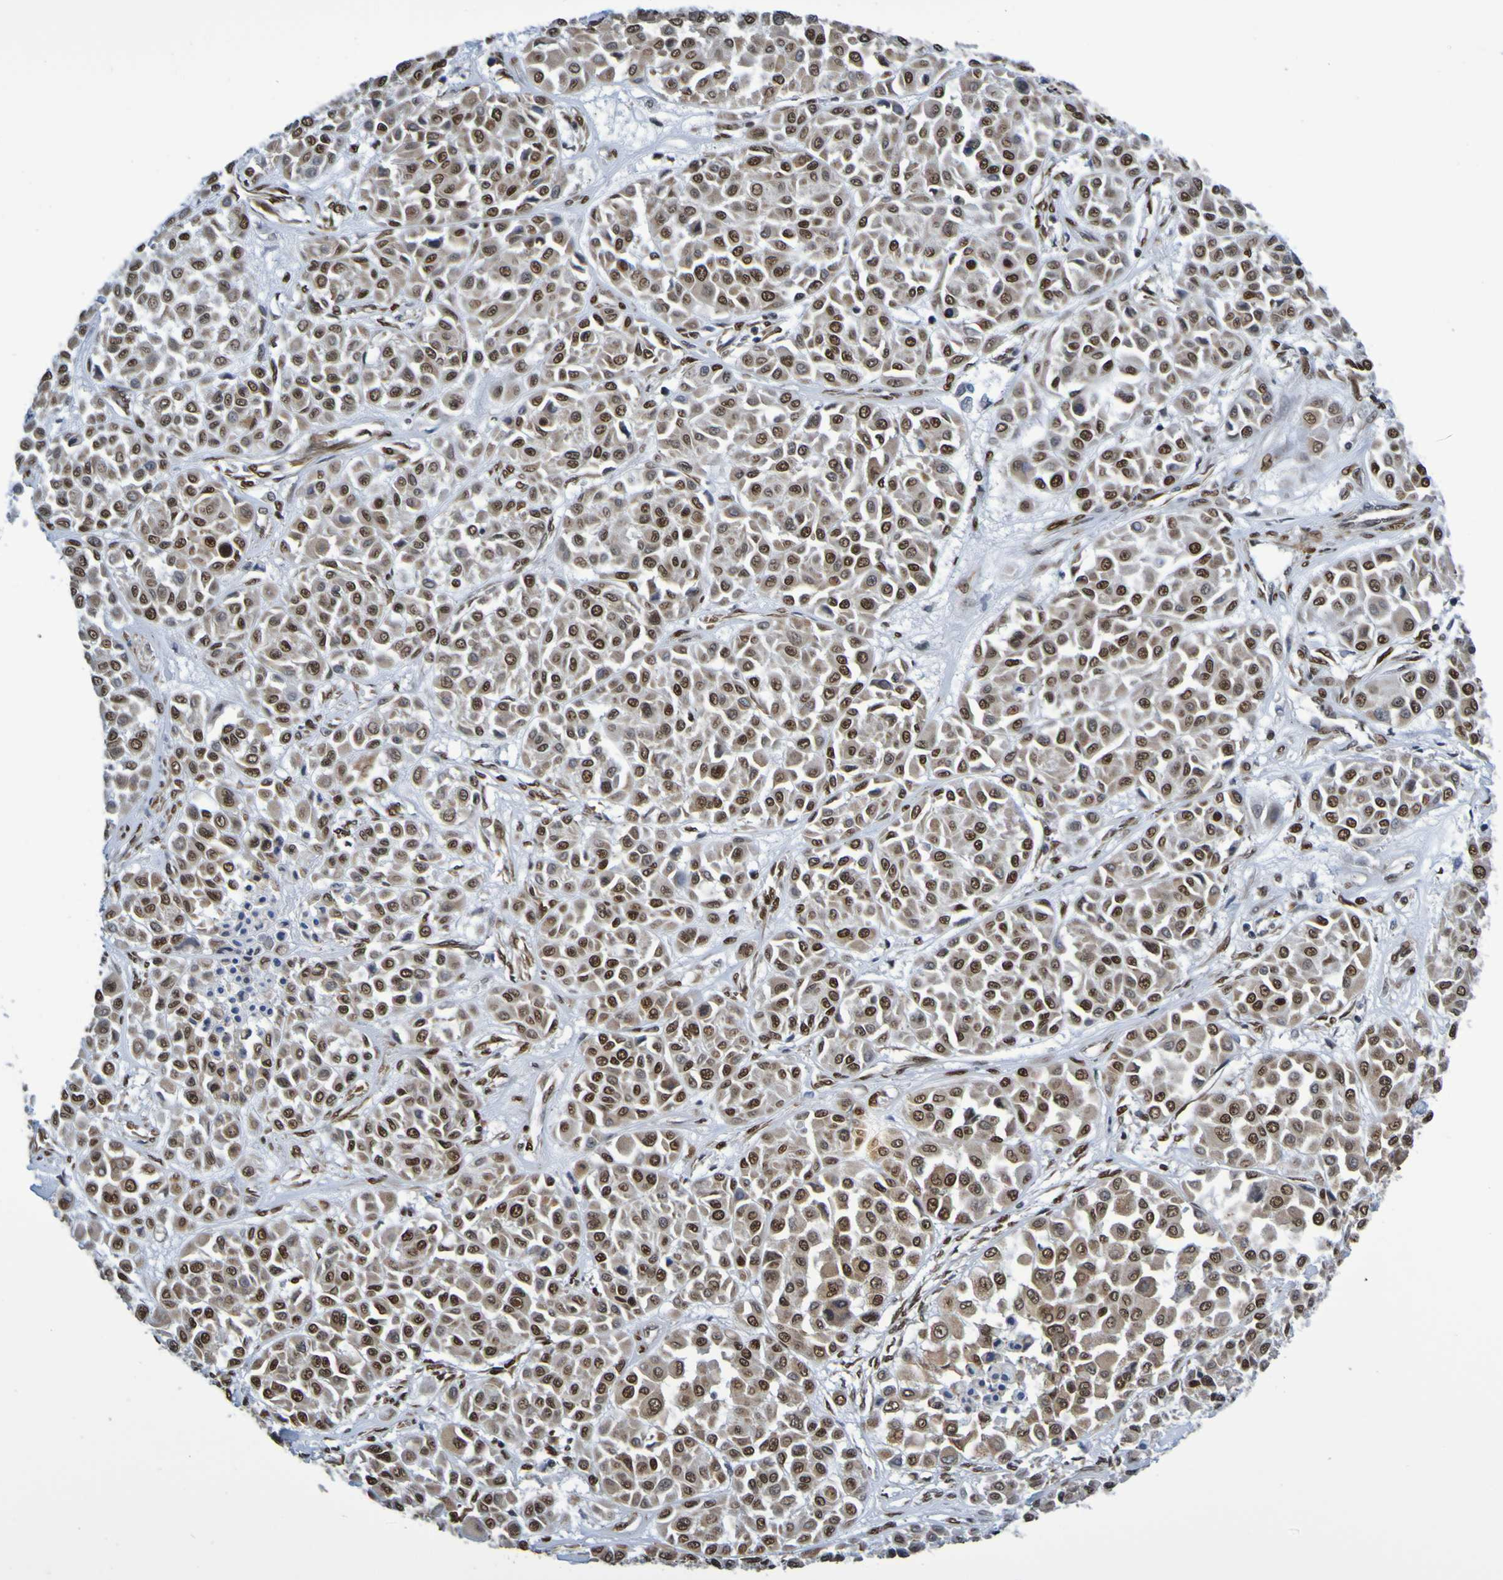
{"staining": {"intensity": "strong", "quantity": ">75%", "location": "nuclear"}, "tissue": "melanoma", "cell_type": "Tumor cells", "image_type": "cancer", "snomed": [{"axis": "morphology", "description": "Malignant melanoma, Metastatic site"}, {"axis": "topography", "description": "Soft tissue"}], "caption": "Tumor cells show strong nuclear staining in about >75% of cells in melanoma.", "gene": "HDAC2", "patient": {"sex": "male", "age": 41}}